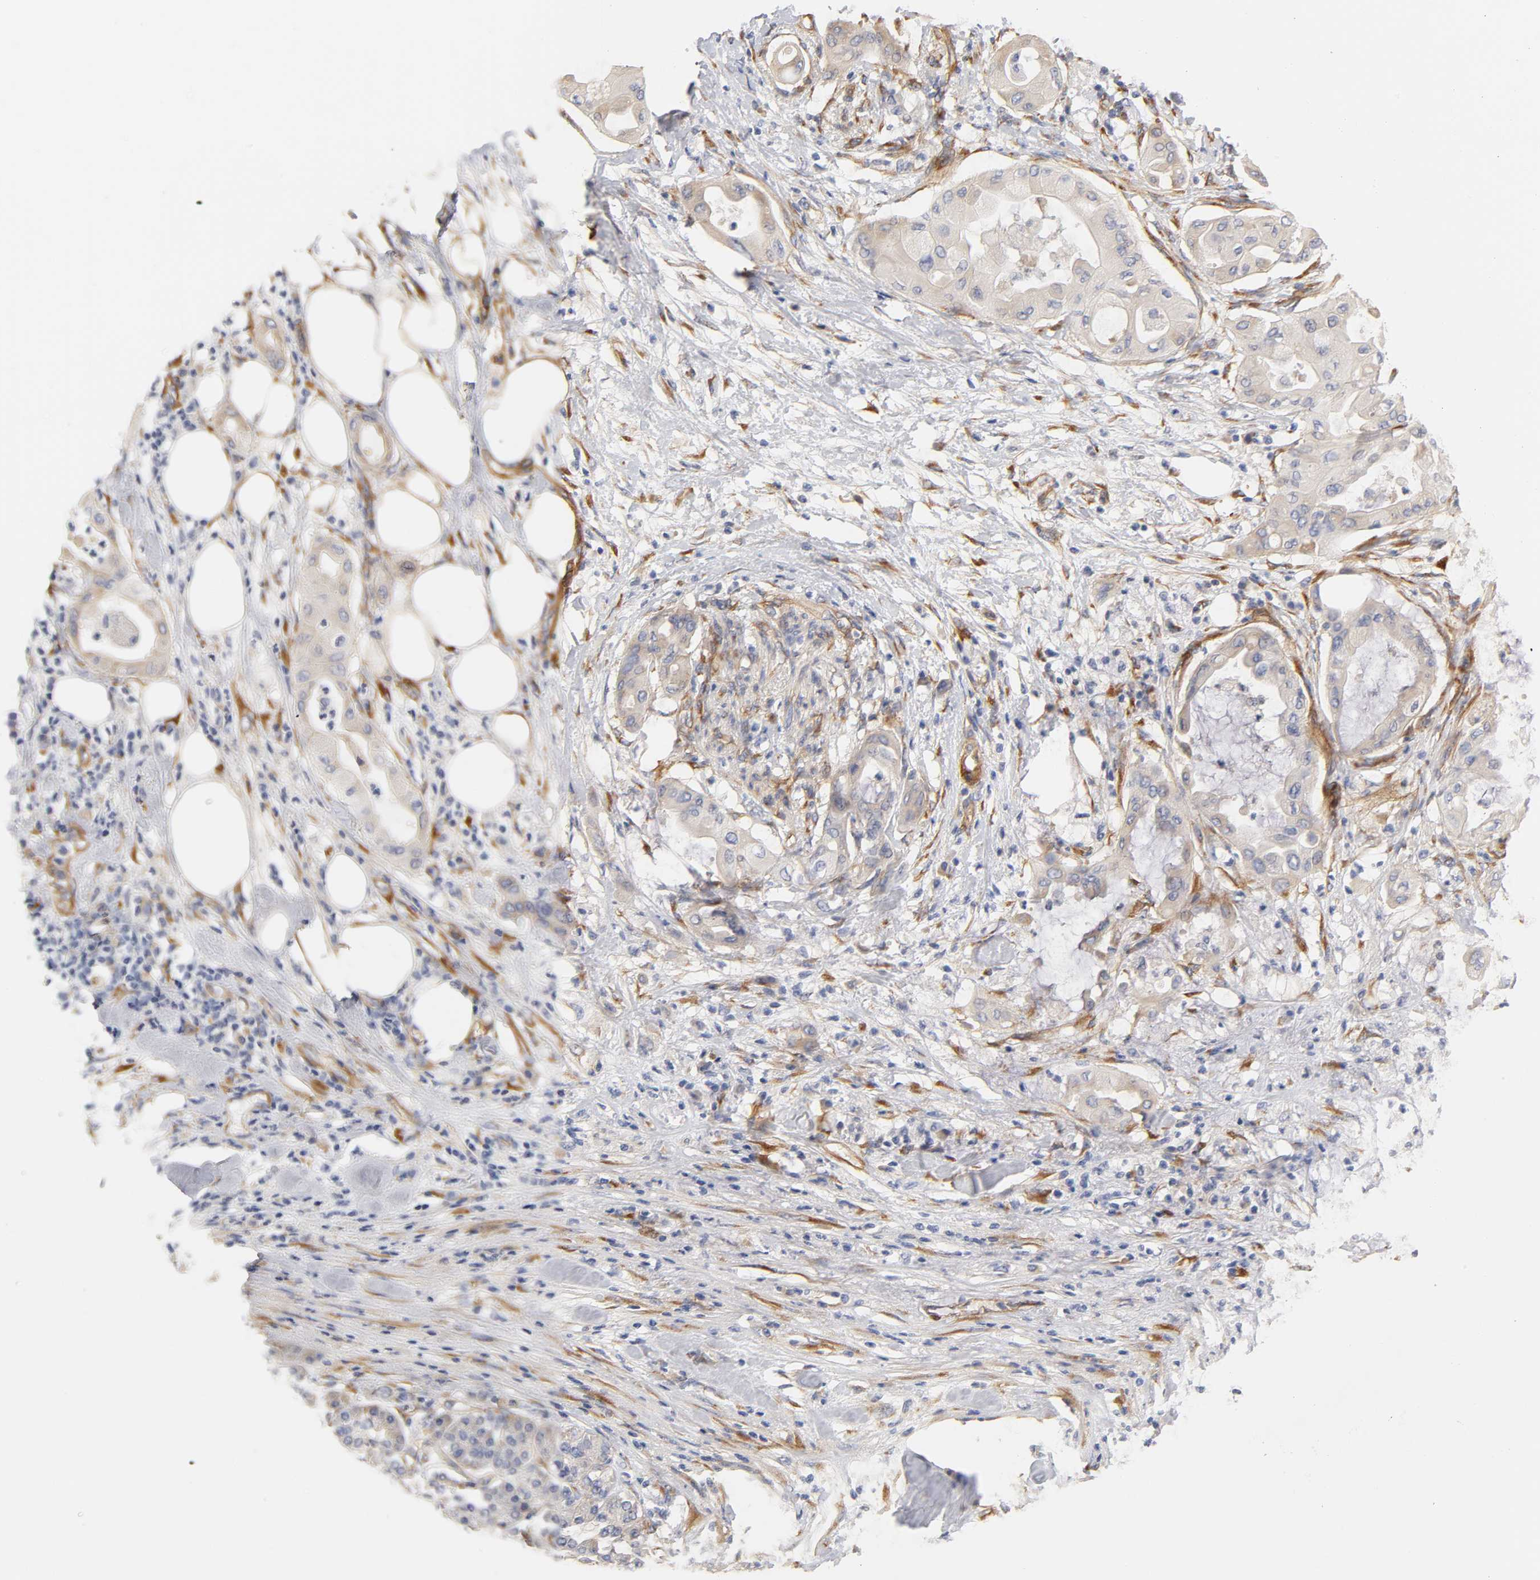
{"staining": {"intensity": "weak", "quantity": ">75%", "location": "cytoplasmic/membranous"}, "tissue": "pancreatic cancer", "cell_type": "Tumor cells", "image_type": "cancer", "snomed": [{"axis": "morphology", "description": "Adenocarcinoma, NOS"}, {"axis": "morphology", "description": "Adenocarcinoma, metastatic, NOS"}, {"axis": "topography", "description": "Lymph node"}, {"axis": "topography", "description": "Pancreas"}, {"axis": "topography", "description": "Duodenum"}], "caption": "DAB (3,3'-diaminobenzidine) immunohistochemical staining of human pancreatic metastatic adenocarcinoma exhibits weak cytoplasmic/membranous protein staining in about >75% of tumor cells. (IHC, brightfield microscopy, high magnification).", "gene": "LAMB1", "patient": {"sex": "female", "age": 64}}